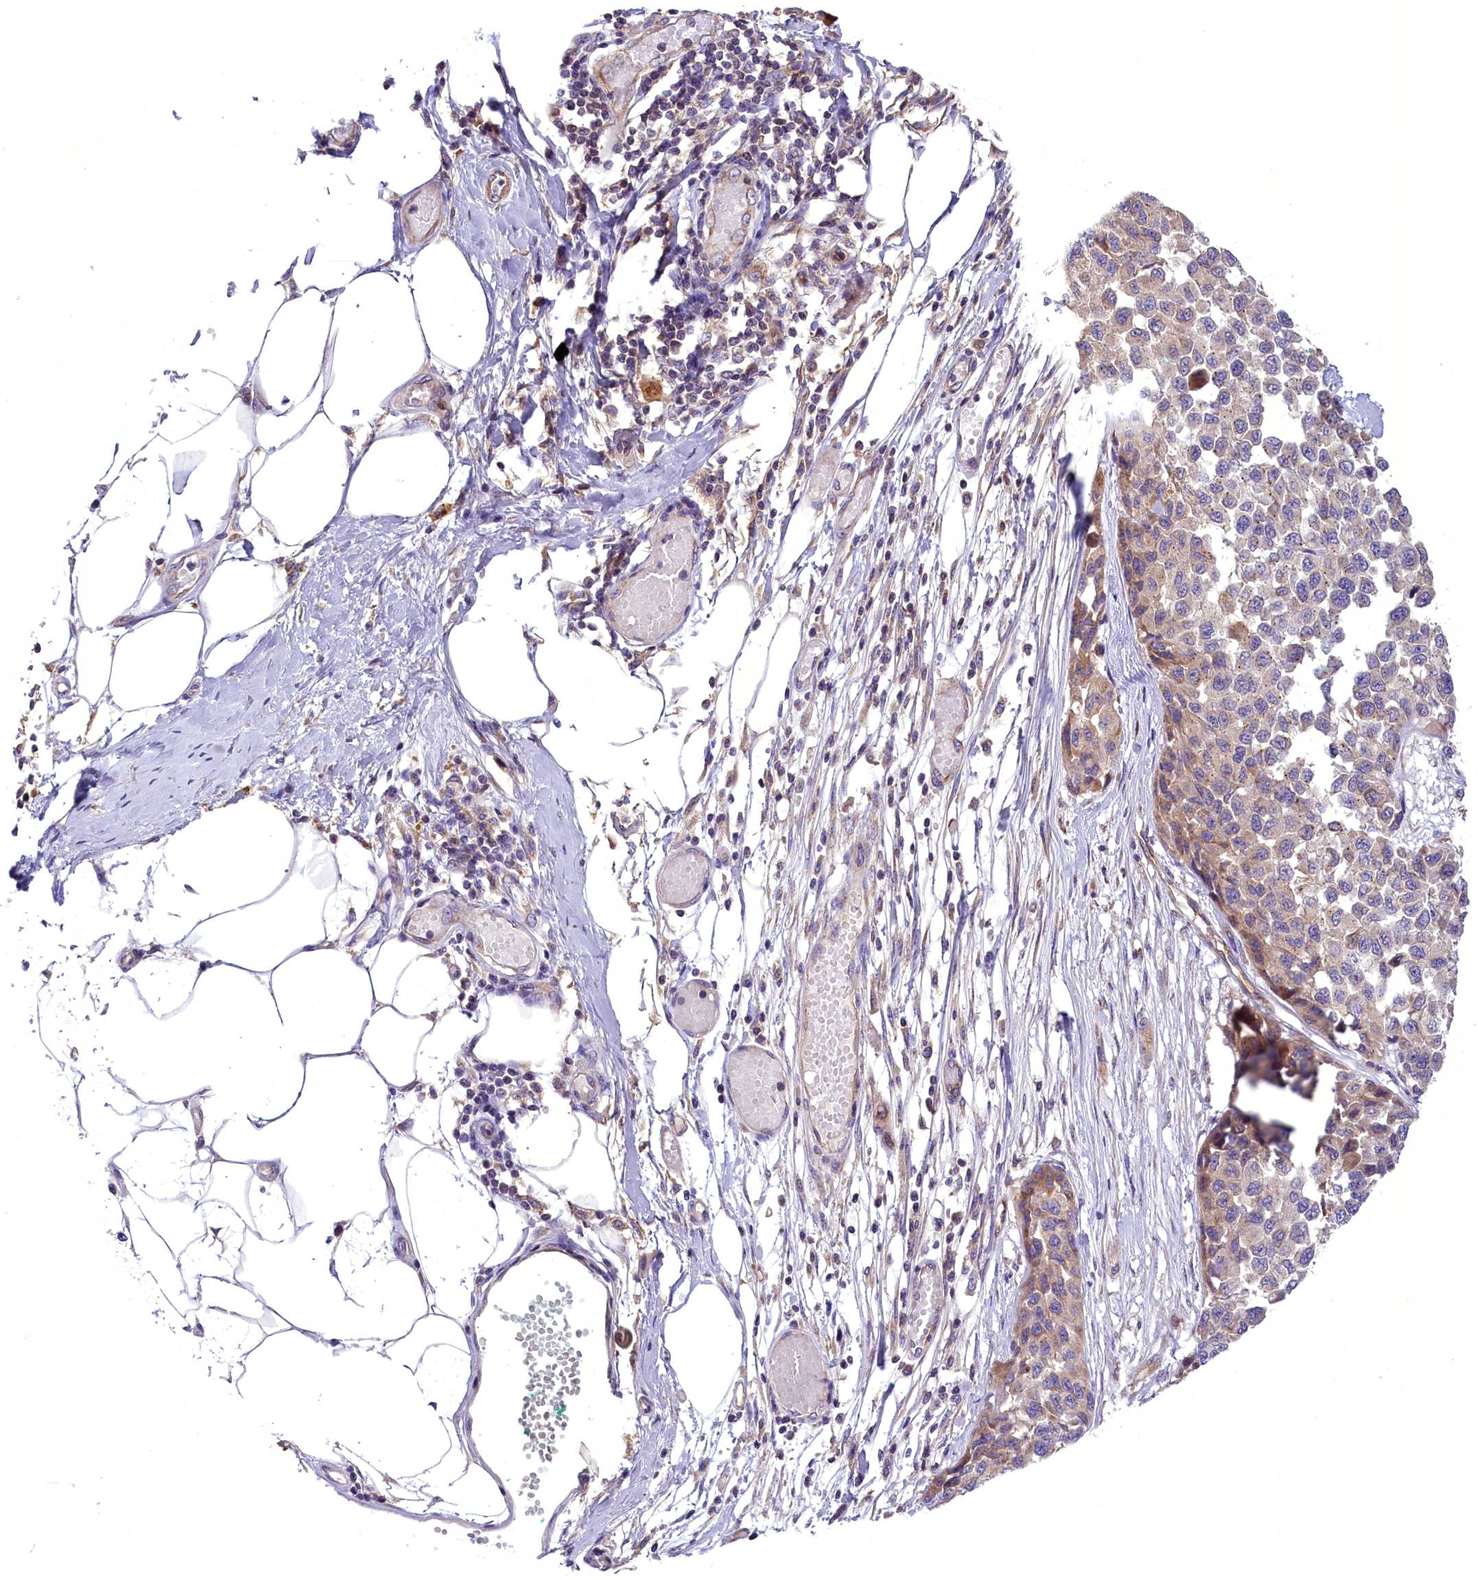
{"staining": {"intensity": "moderate", "quantity": "<25%", "location": "cytoplasmic/membranous"}, "tissue": "melanoma", "cell_type": "Tumor cells", "image_type": "cancer", "snomed": [{"axis": "morphology", "description": "Normal tissue, NOS"}, {"axis": "morphology", "description": "Malignant melanoma, NOS"}, {"axis": "topography", "description": "Skin"}], "caption": "Protein expression by IHC displays moderate cytoplasmic/membranous positivity in about <25% of tumor cells in melanoma.", "gene": "DNAJB9", "patient": {"sex": "male", "age": 62}}